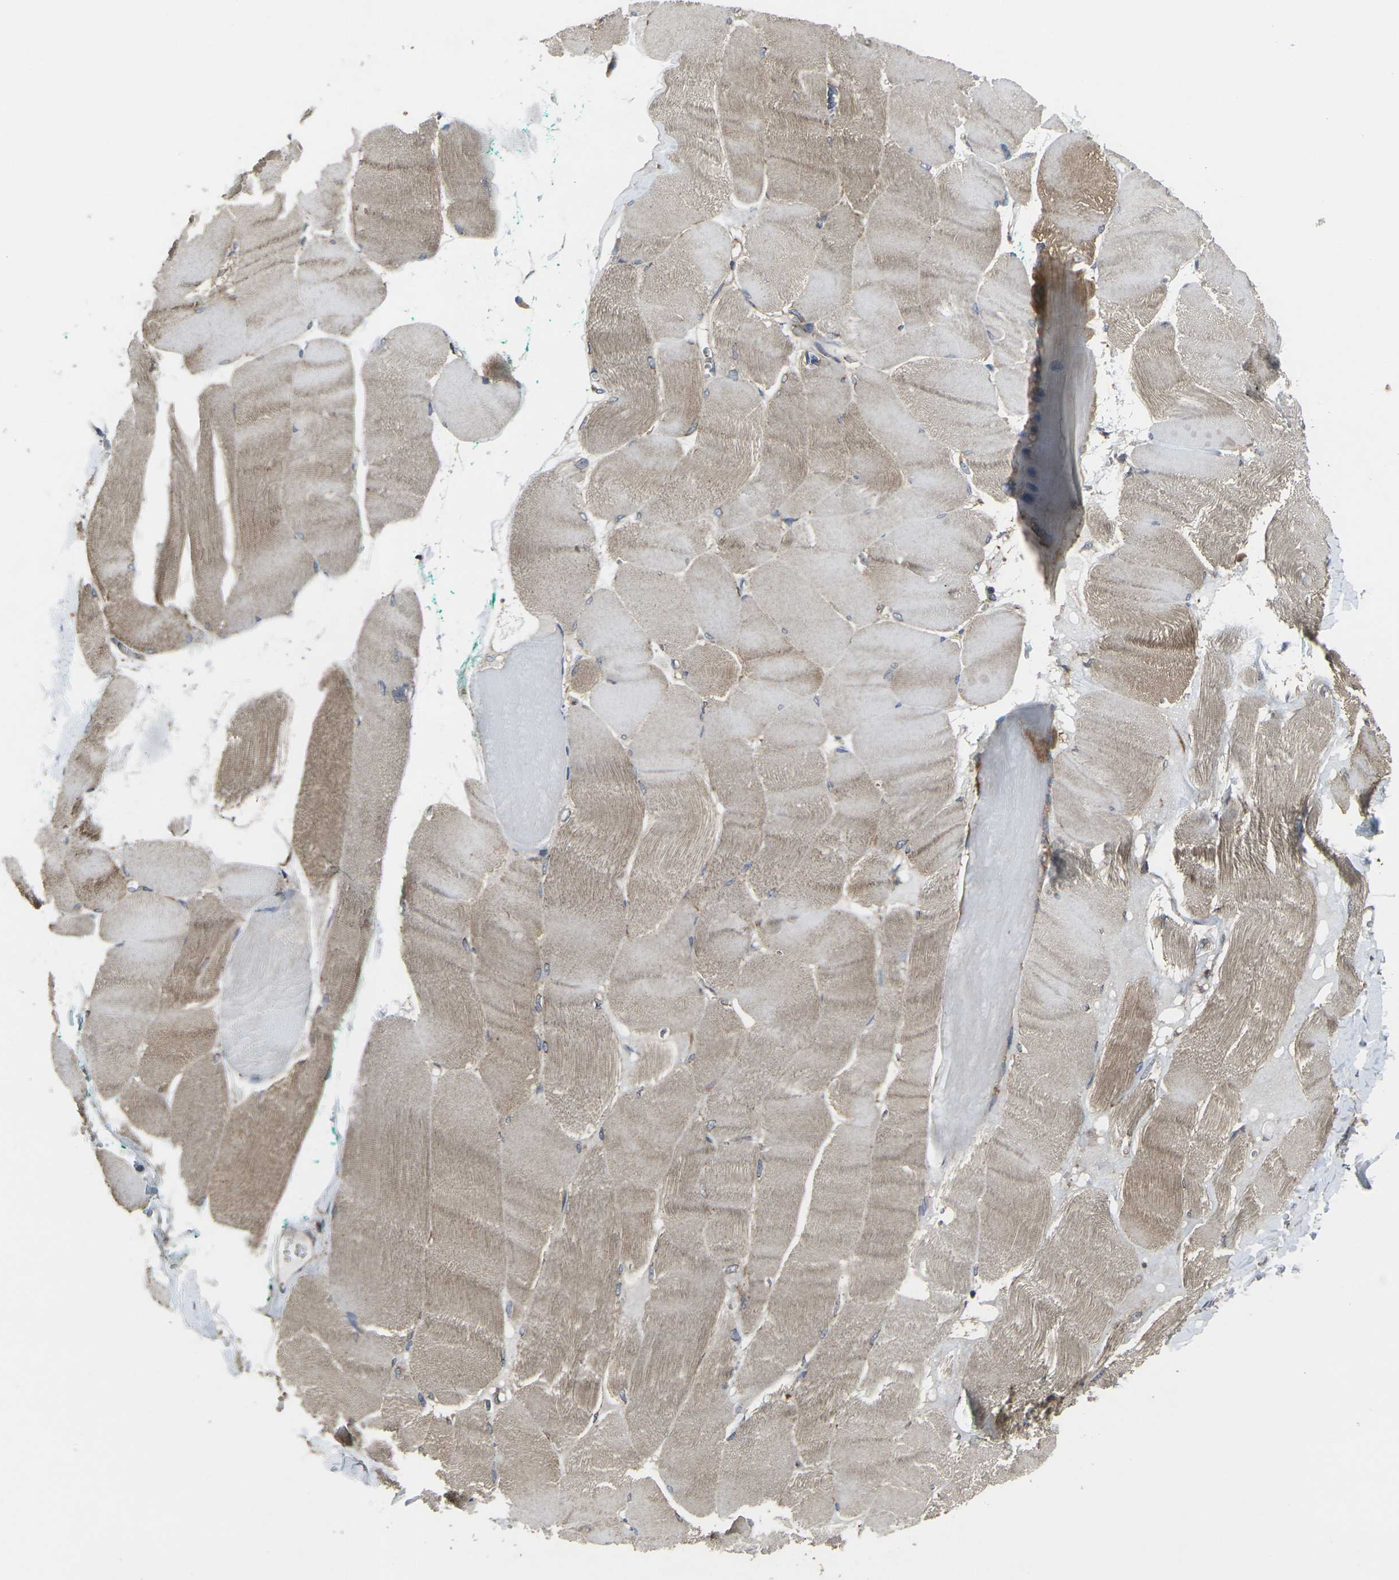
{"staining": {"intensity": "weak", "quantity": ">75%", "location": "cytoplasmic/membranous"}, "tissue": "skeletal muscle", "cell_type": "Myocytes", "image_type": "normal", "snomed": [{"axis": "morphology", "description": "Normal tissue, NOS"}, {"axis": "morphology", "description": "Squamous cell carcinoma, NOS"}, {"axis": "topography", "description": "Skeletal muscle"}], "caption": "About >75% of myocytes in benign human skeletal muscle demonstrate weak cytoplasmic/membranous protein staining as visualized by brown immunohistochemical staining.", "gene": "PRKACB", "patient": {"sex": "male", "age": 51}}